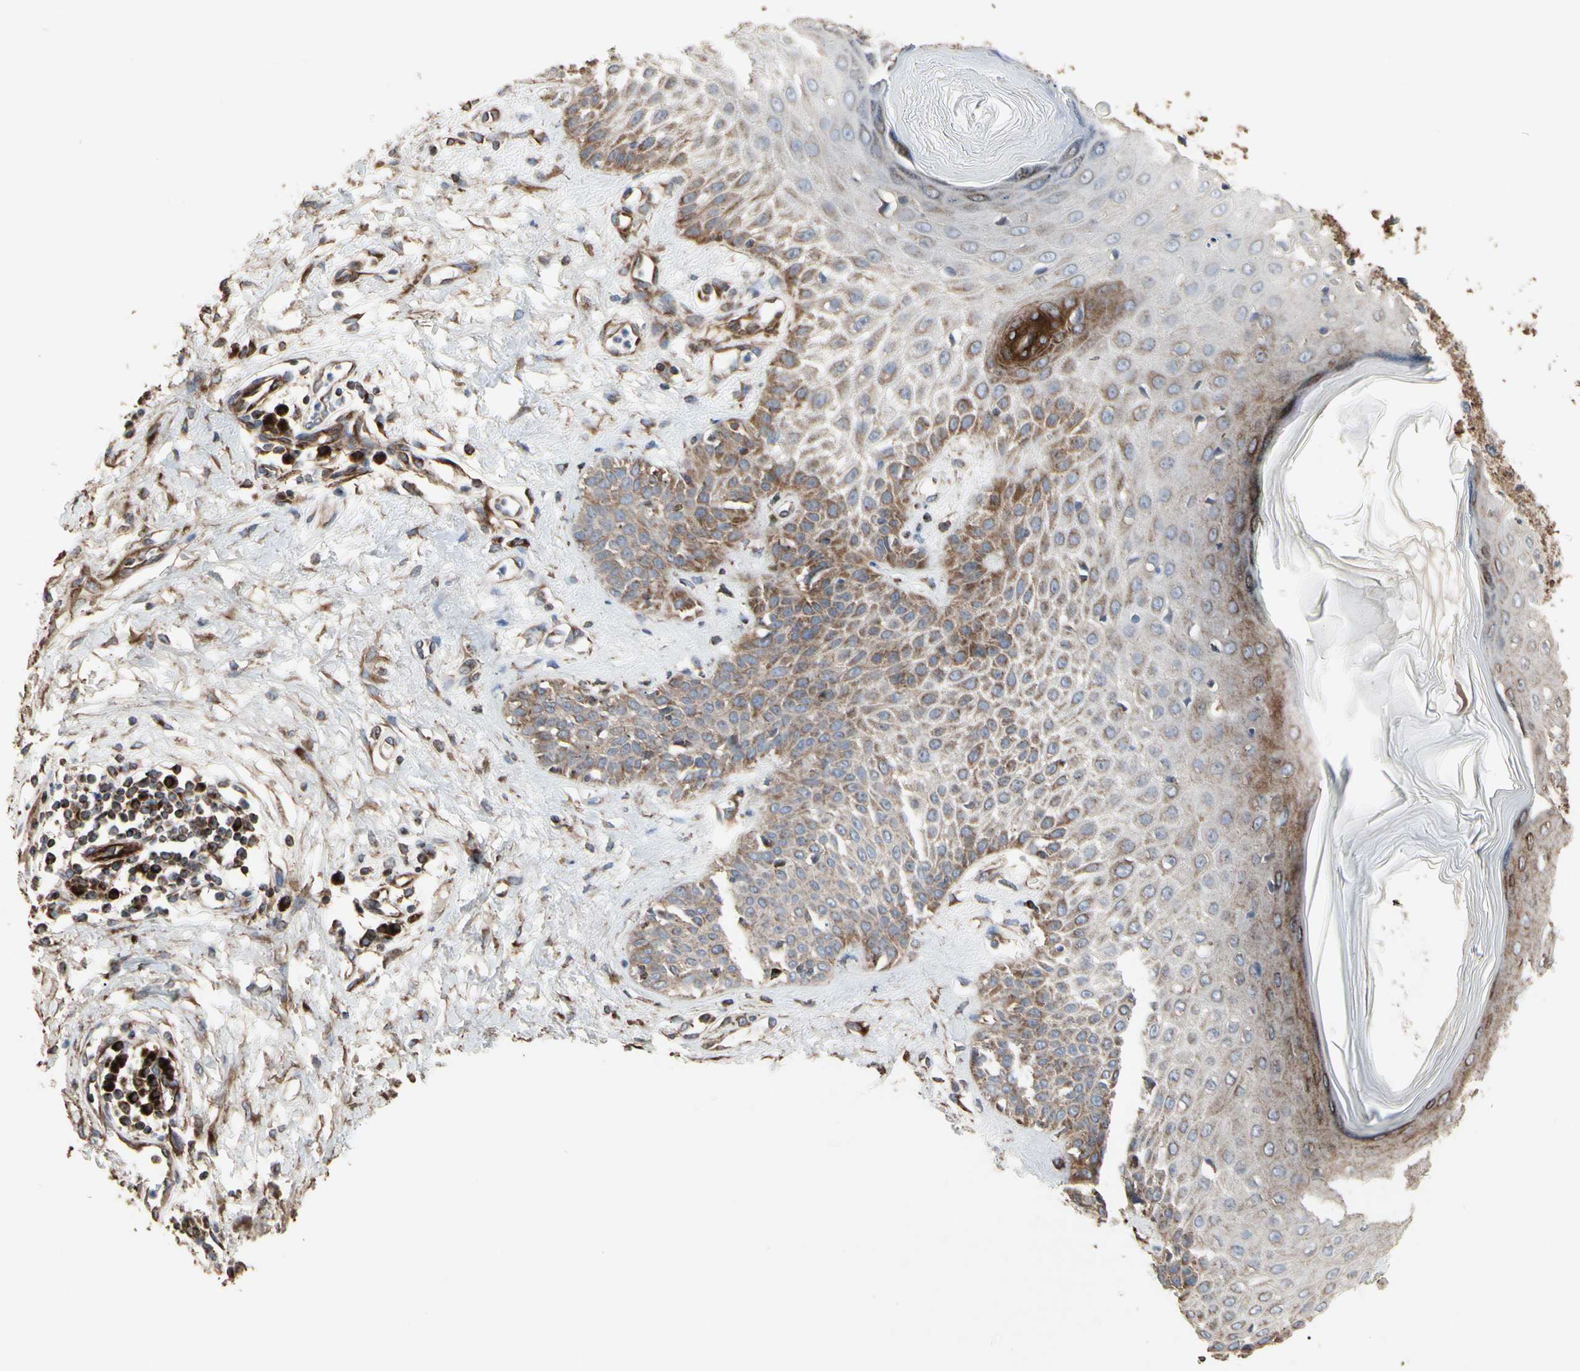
{"staining": {"intensity": "weak", "quantity": ">75%", "location": "cytoplasmic/membranous"}, "tissue": "skin cancer", "cell_type": "Tumor cells", "image_type": "cancer", "snomed": [{"axis": "morphology", "description": "Squamous cell carcinoma, NOS"}, {"axis": "topography", "description": "Skin"}], "caption": "Skin cancer (squamous cell carcinoma) tissue shows weak cytoplasmic/membranous expression in approximately >75% of tumor cells", "gene": "TUBA1A", "patient": {"sex": "female", "age": 78}}